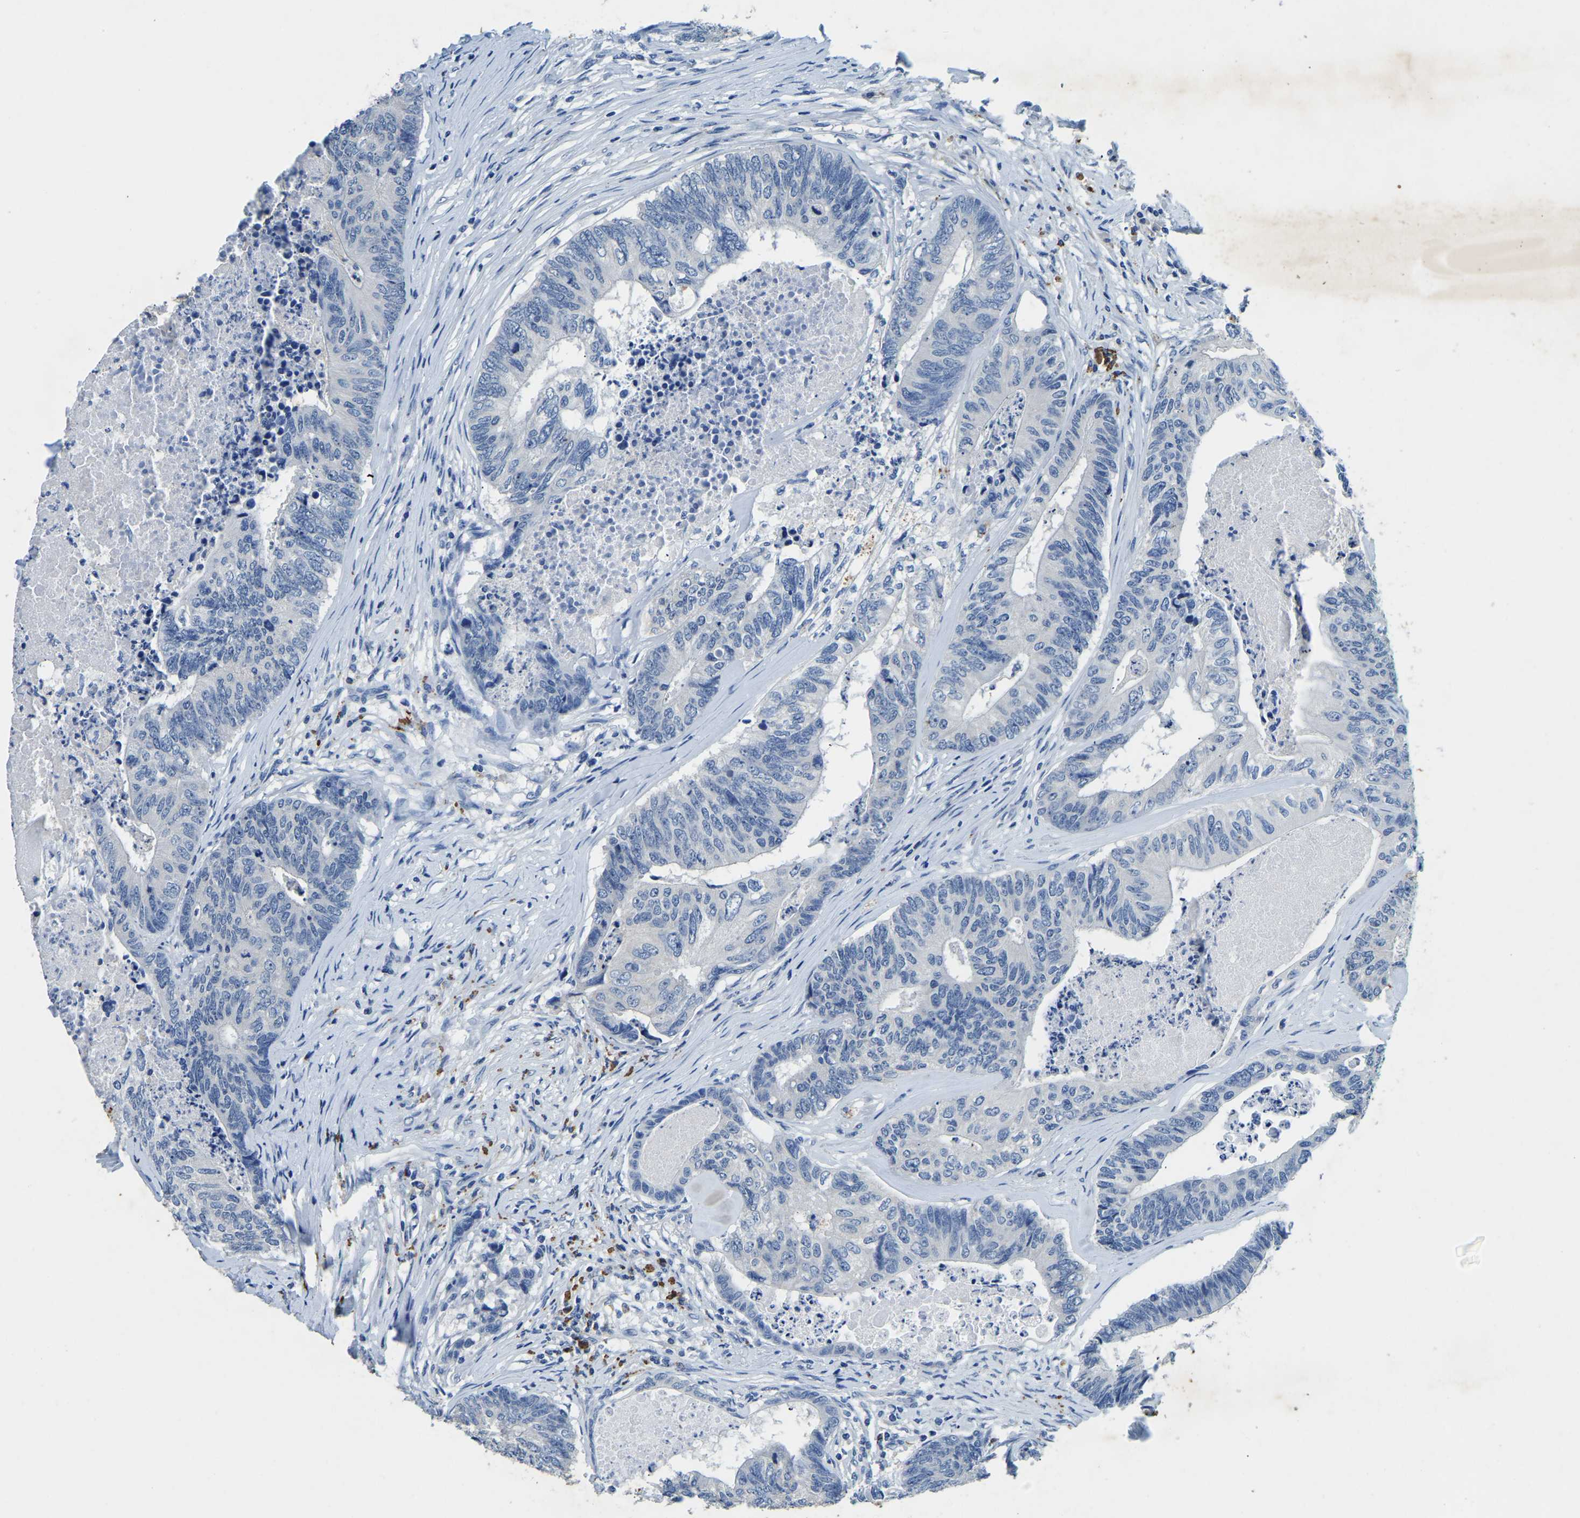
{"staining": {"intensity": "negative", "quantity": "none", "location": "none"}, "tissue": "colorectal cancer", "cell_type": "Tumor cells", "image_type": "cancer", "snomed": [{"axis": "morphology", "description": "Adenocarcinoma, NOS"}, {"axis": "topography", "description": "Colon"}], "caption": "A histopathology image of colorectal adenocarcinoma stained for a protein displays no brown staining in tumor cells.", "gene": "UBN2", "patient": {"sex": "female", "age": 67}}